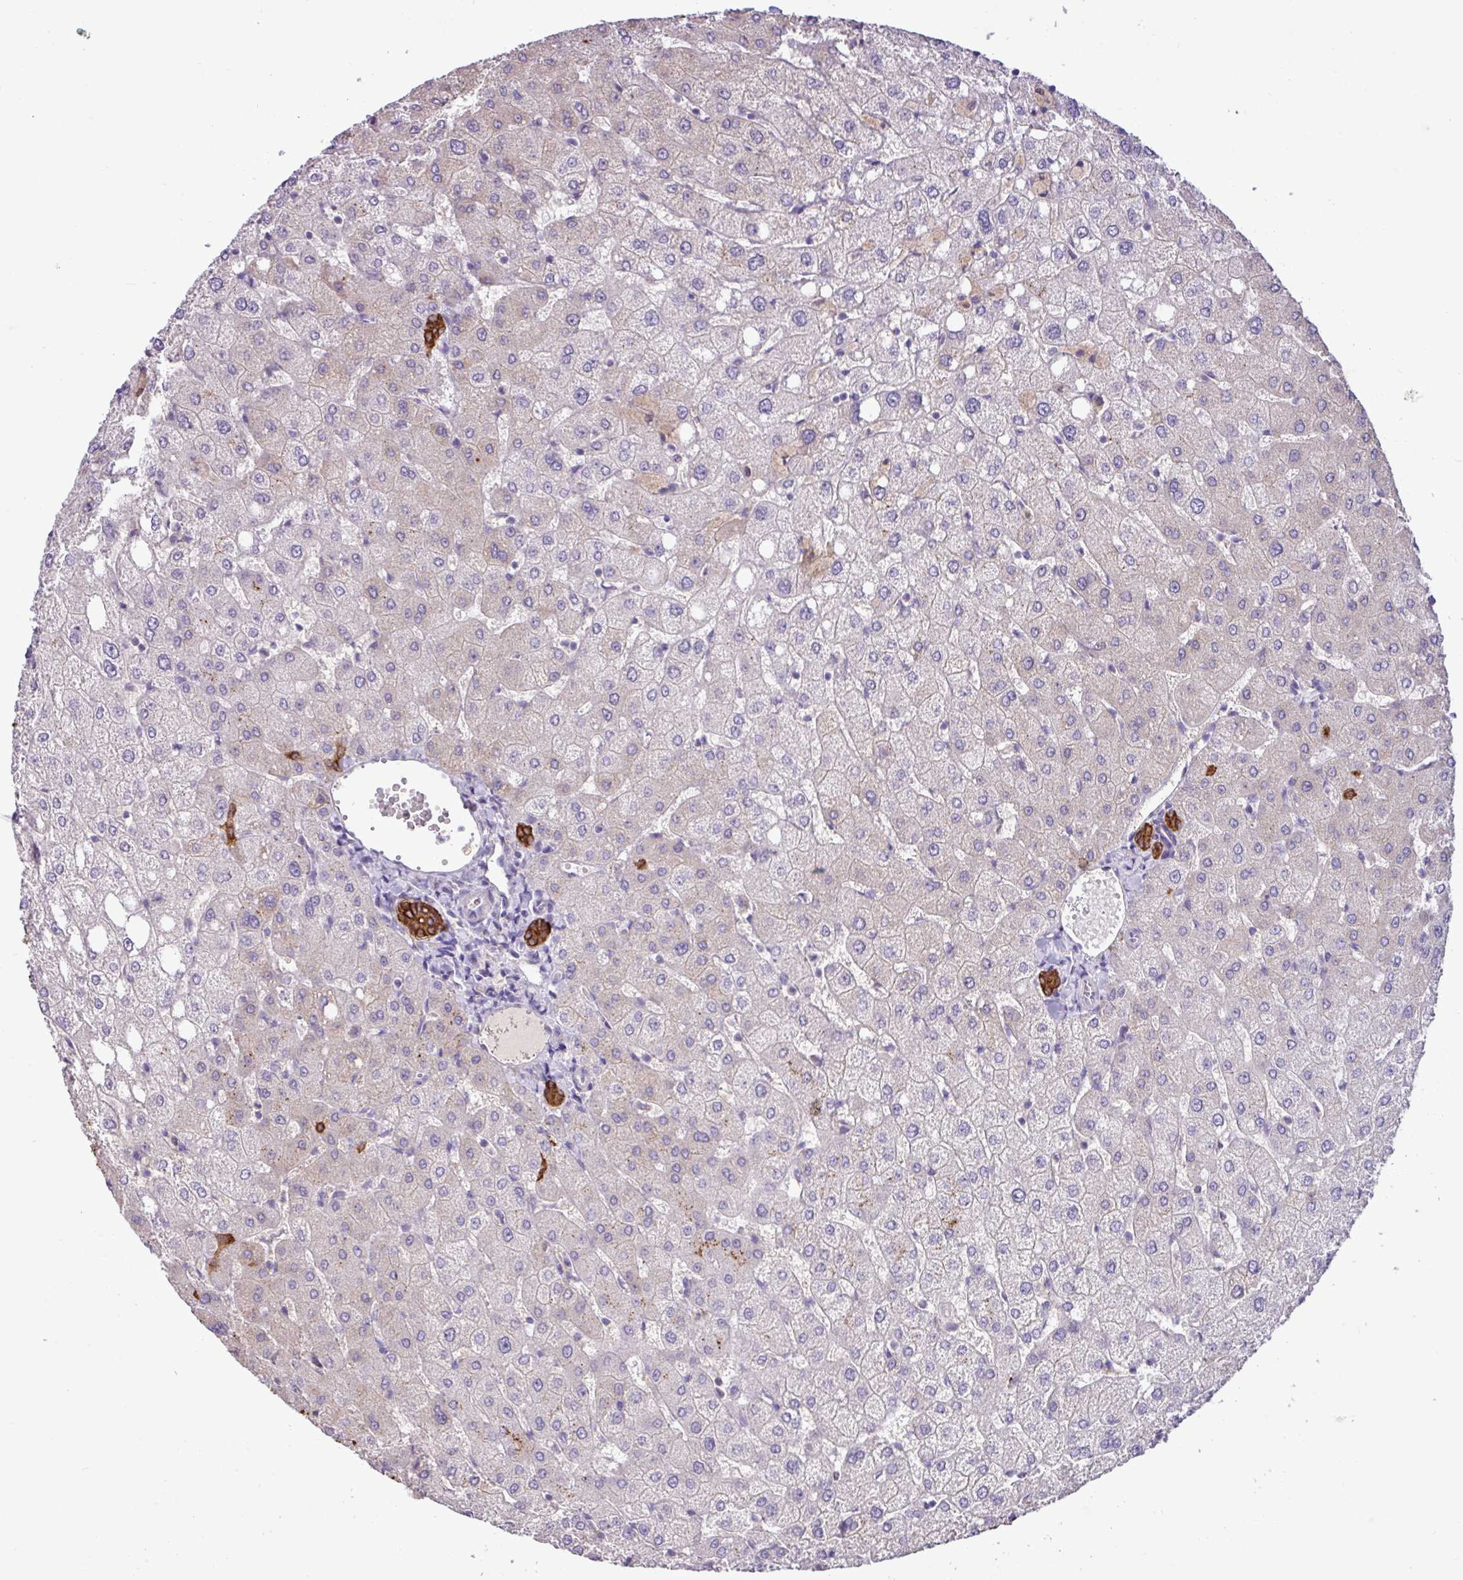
{"staining": {"intensity": "strong", "quantity": ">75%", "location": "cytoplasmic/membranous"}, "tissue": "liver", "cell_type": "Cholangiocytes", "image_type": "normal", "snomed": [{"axis": "morphology", "description": "Normal tissue, NOS"}, {"axis": "topography", "description": "Liver"}], "caption": "Immunohistochemical staining of benign liver shows strong cytoplasmic/membranous protein positivity in about >75% of cholangiocytes. (Stains: DAB in brown, nuclei in blue, Microscopy: brightfield microscopy at high magnification).", "gene": "PNLDC1", "patient": {"sex": "female", "age": 54}}